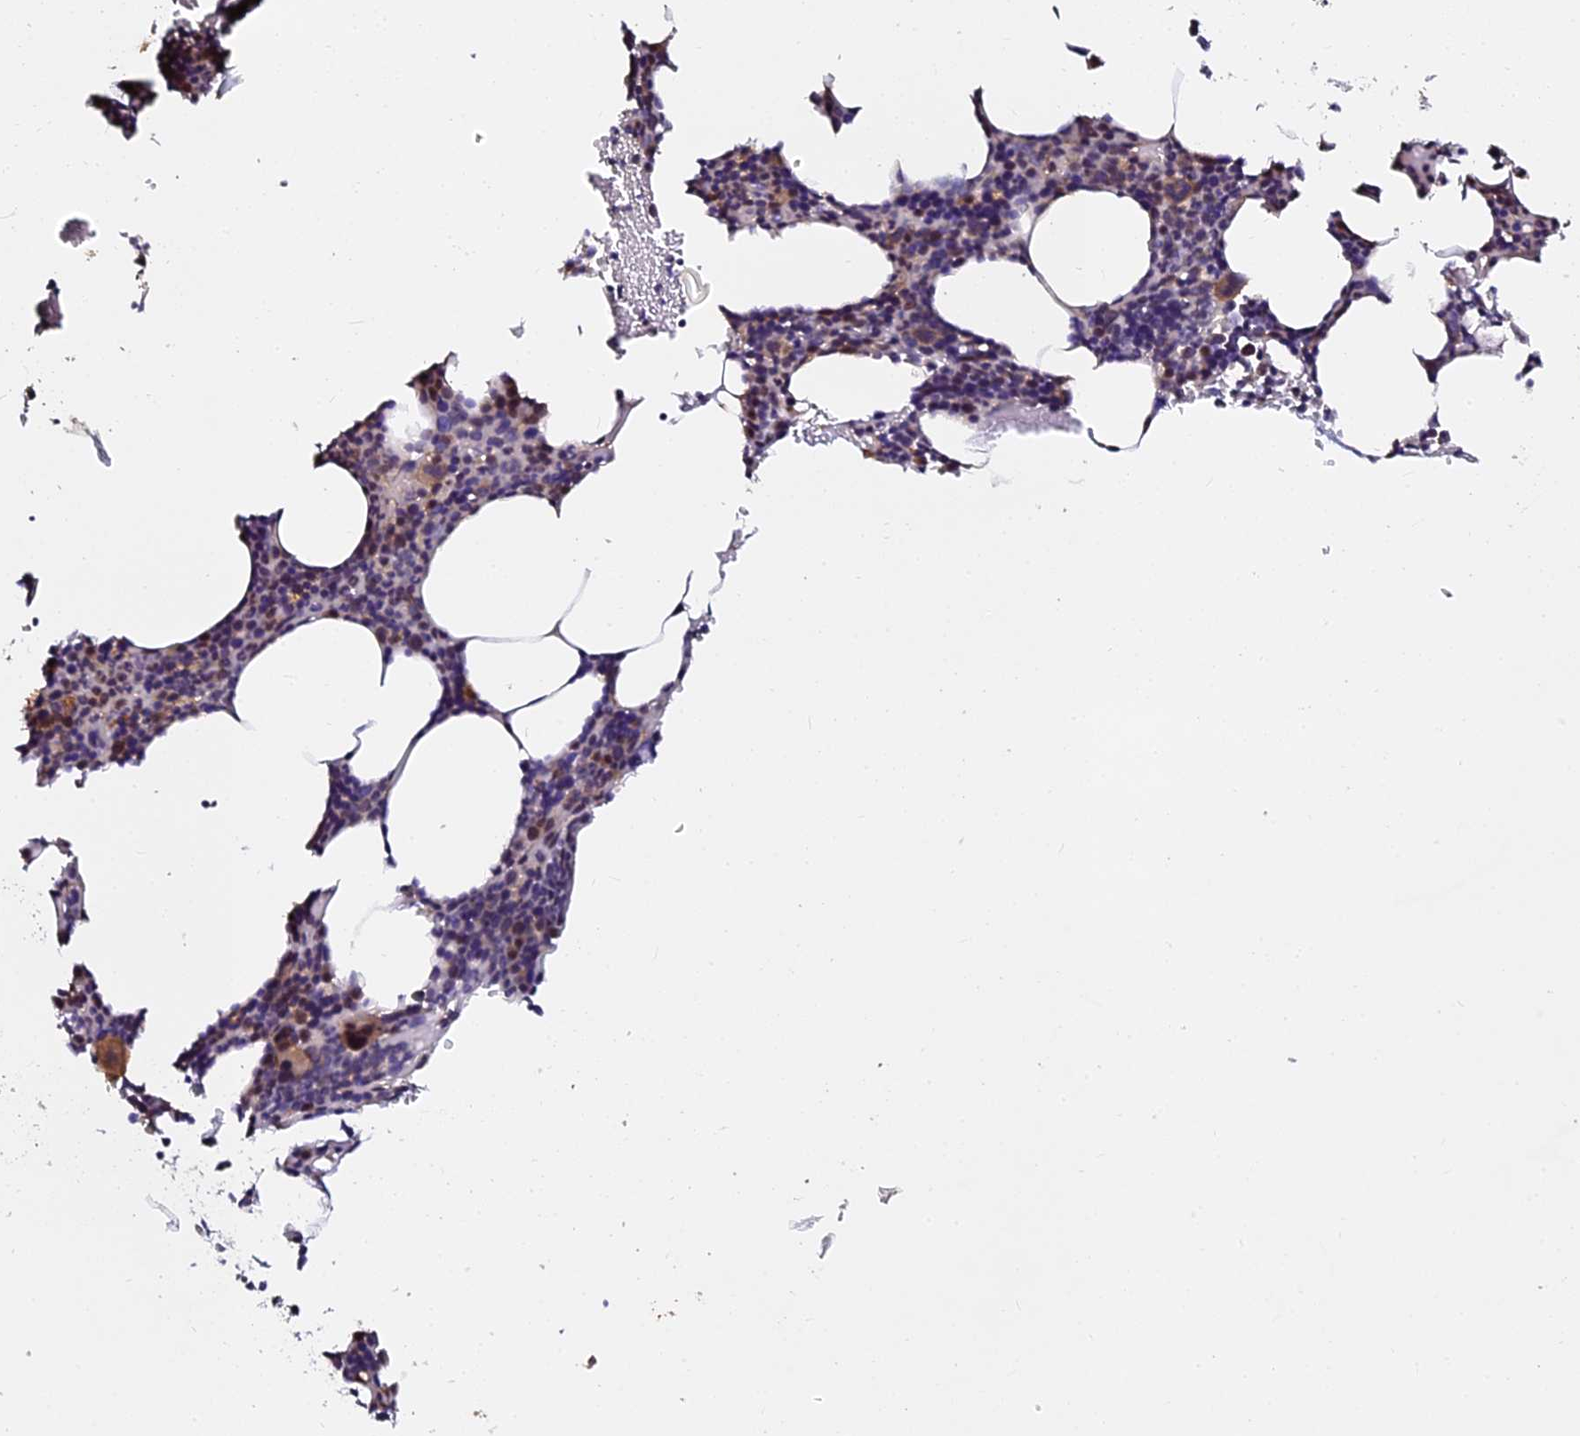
{"staining": {"intensity": "moderate", "quantity": "<25%", "location": "cytoplasmic/membranous,nuclear"}, "tissue": "bone marrow", "cell_type": "Hematopoietic cells", "image_type": "normal", "snomed": [{"axis": "morphology", "description": "Normal tissue, NOS"}, {"axis": "topography", "description": "Bone marrow"}], "caption": "Immunohistochemistry (IHC) of unremarkable bone marrow reveals low levels of moderate cytoplasmic/membranous,nuclear positivity in about <25% of hematopoietic cells.", "gene": "GPN3", "patient": {"sex": "female", "age": 77}}